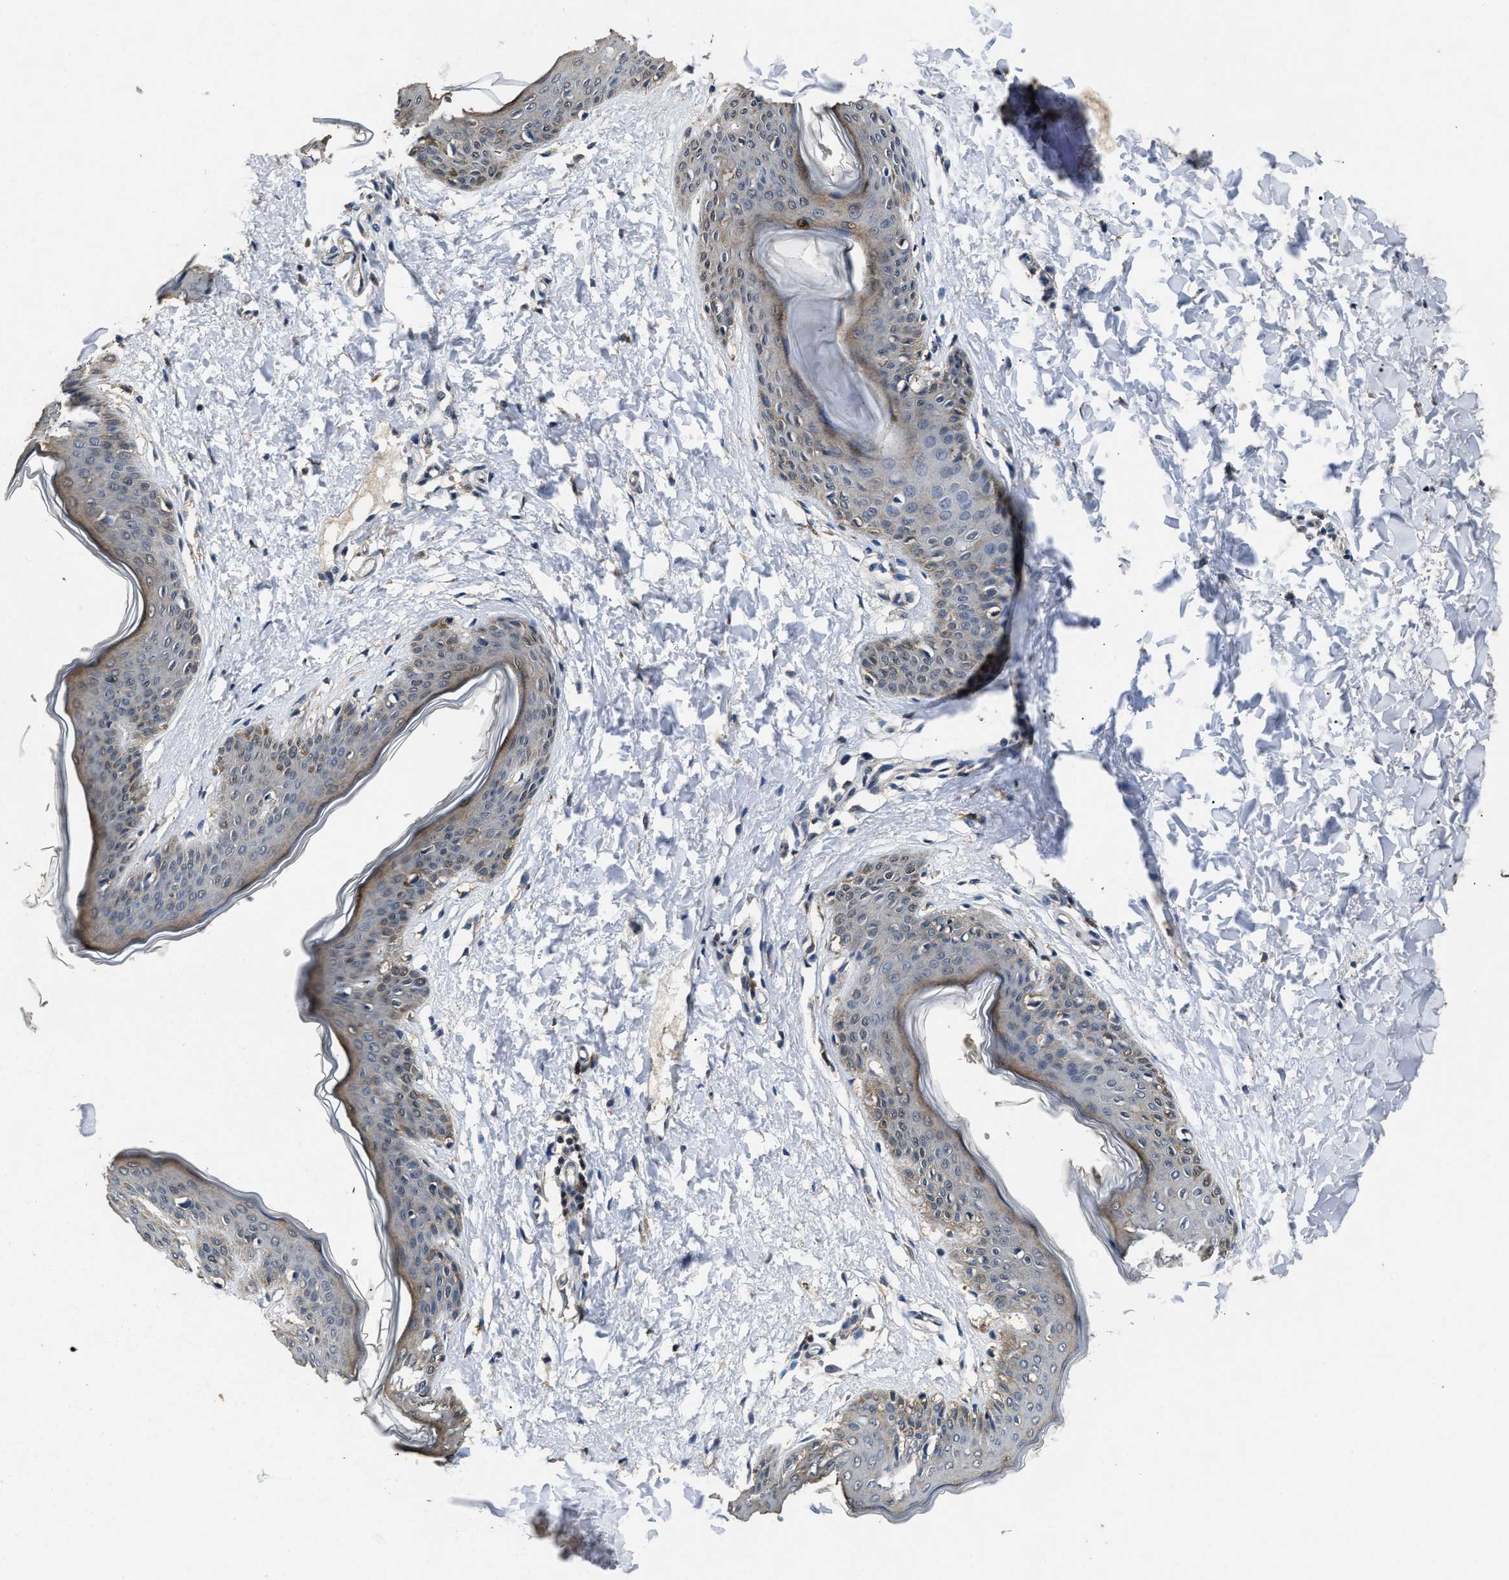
{"staining": {"intensity": "negative", "quantity": "none", "location": "none"}, "tissue": "skin", "cell_type": "Fibroblasts", "image_type": "normal", "snomed": [{"axis": "morphology", "description": "Normal tissue, NOS"}, {"axis": "topography", "description": "Skin"}], "caption": "This is an IHC image of benign human skin. There is no staining in fibroblasts.", "gene": "ACAT2", "patient": {"sex": "female", "age": 17}}